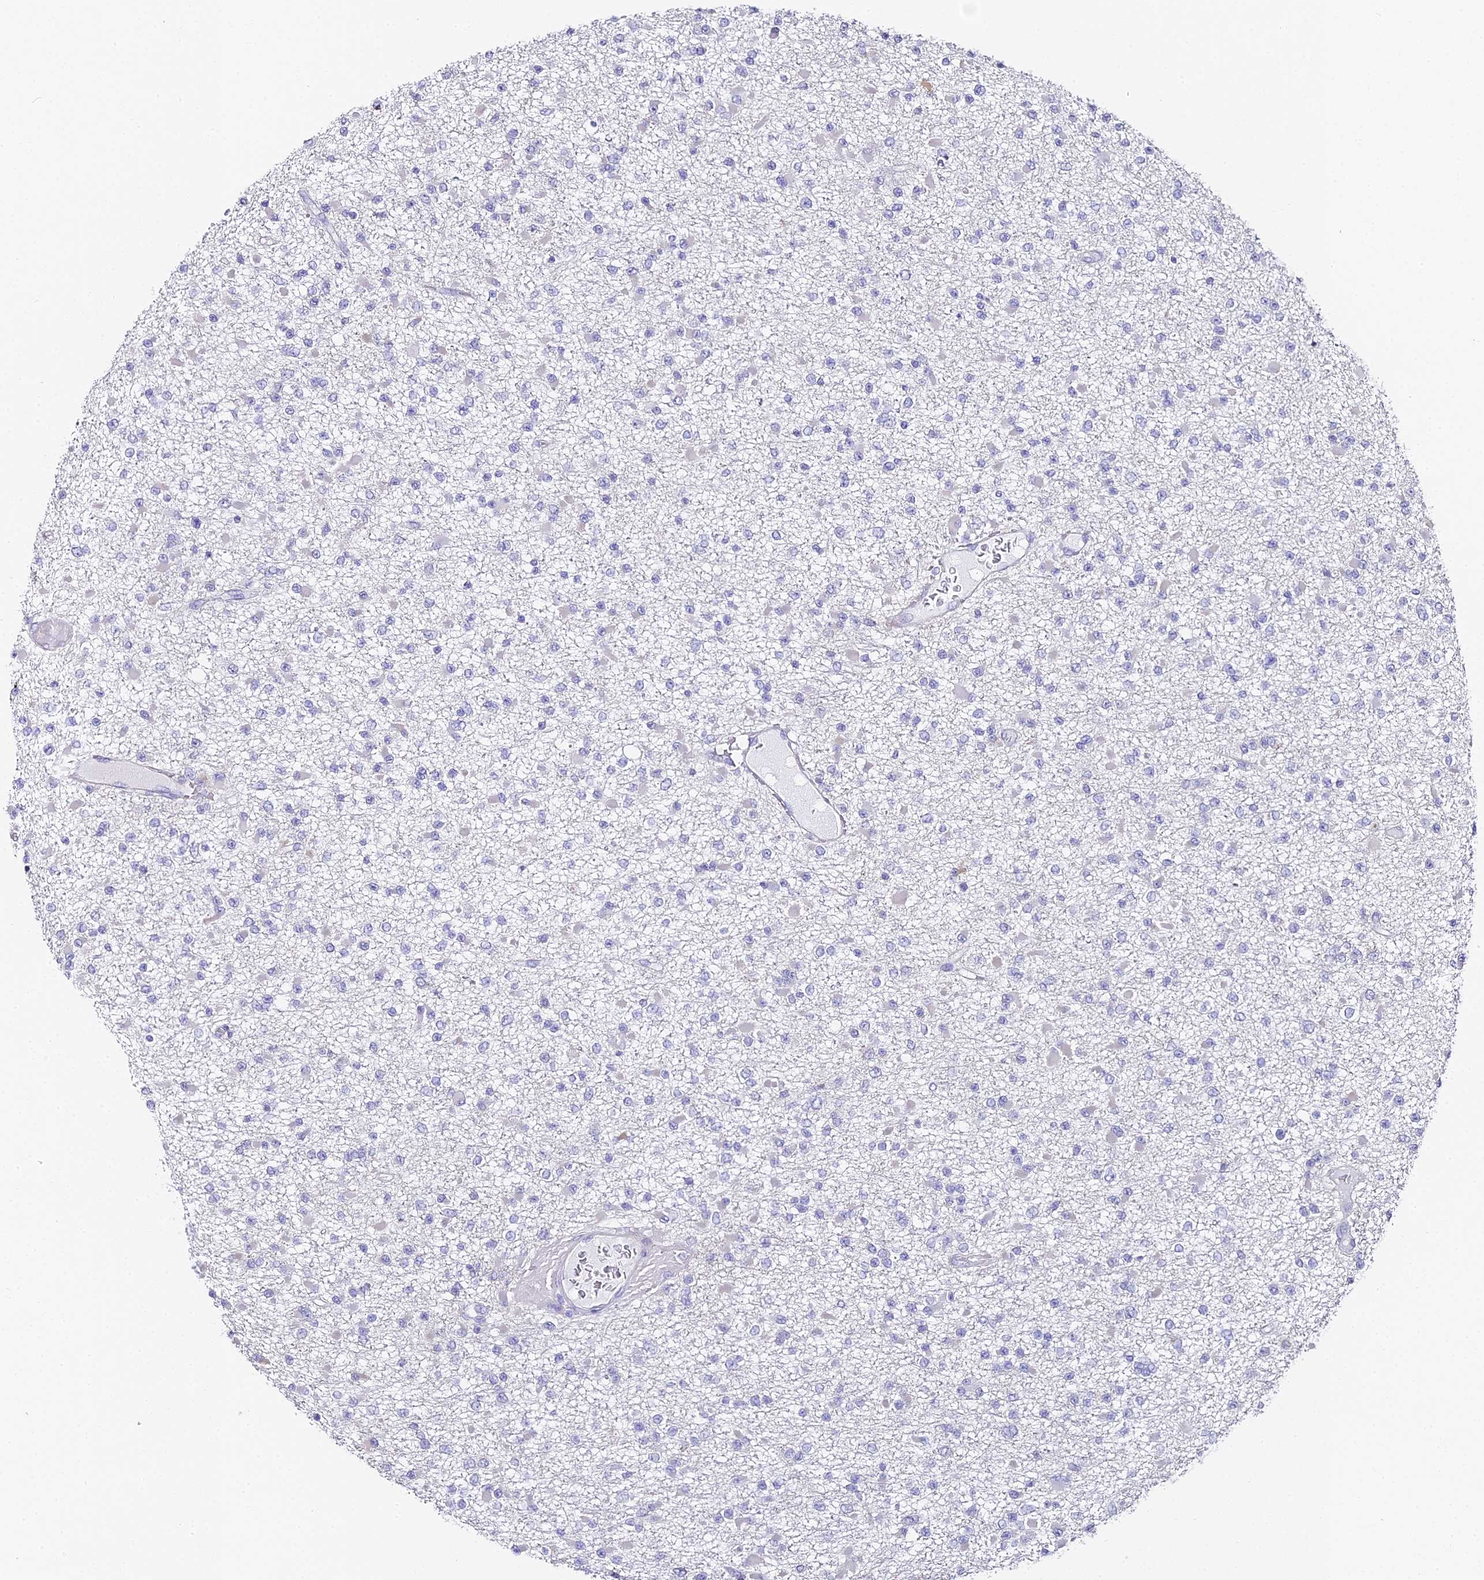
{"staining": {"intensity": "negative", "quantity": "none", "location": "none"}, "tissue": "glioma", "cell_type": "Tumor cells", "image_type": "cancer", "snomed": [{"axis": "morphology", "description": "Glioma, malignant, Low grade"}, {"axis": "topography", "description": "Brain"}], "caption": "Protein analysis of malignant glioma (low-grade) exhibits no significant staining in tumor cells. (DAB (3,3'-diaminobenzidine) immunohistochemistry (IHC), high magnification).", "gene": "ABHD14A-ACY1", "patient": {"sex": "female", "age": 22}}